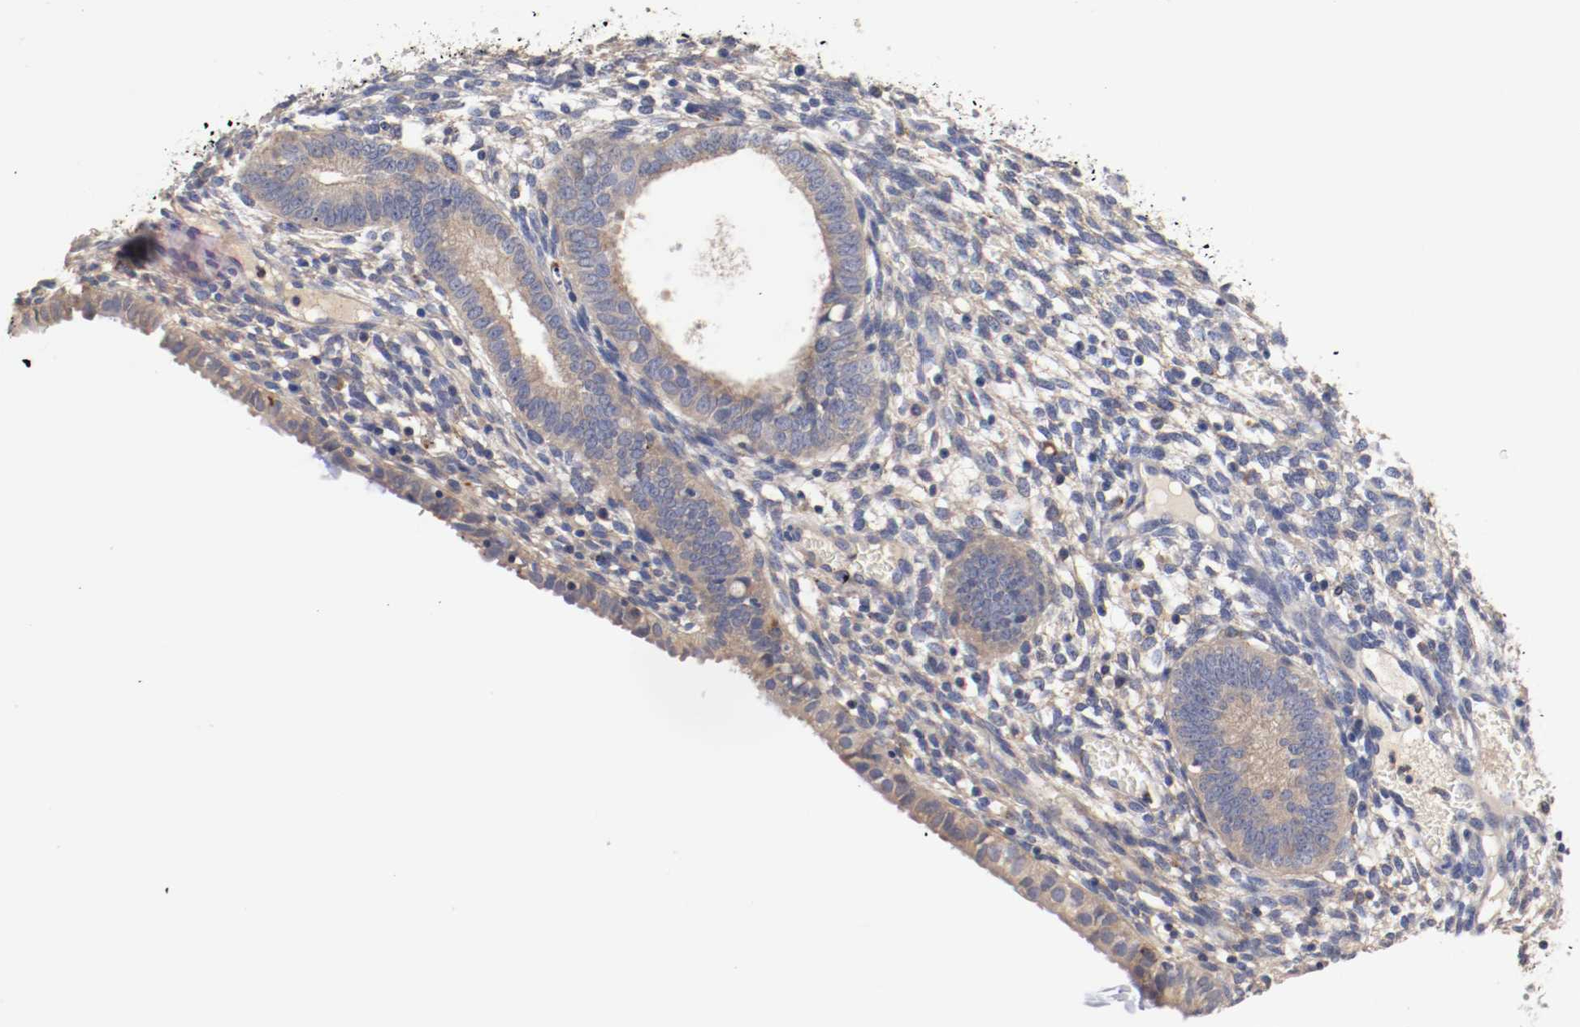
{"staining": {"intensity": "negative", "quantity": "none", "location": "none"}, "tissue": "endometrium", "cell_type": "Cells in endometrial stroma", "image_type": "normal", "snomed": [{"axis": "morphology", "description": "Normal tissue, NOS"}, {"axis": "topography", "description": "Endometrium"}], "caption": "A high-resolution photomicrograph shows IHC staining of benign endometrium, which exhibits no significant staining in cells in endometrial stroma.", "gene": "SEMA5A", "patient": {"sex": "female", "age": 61}}